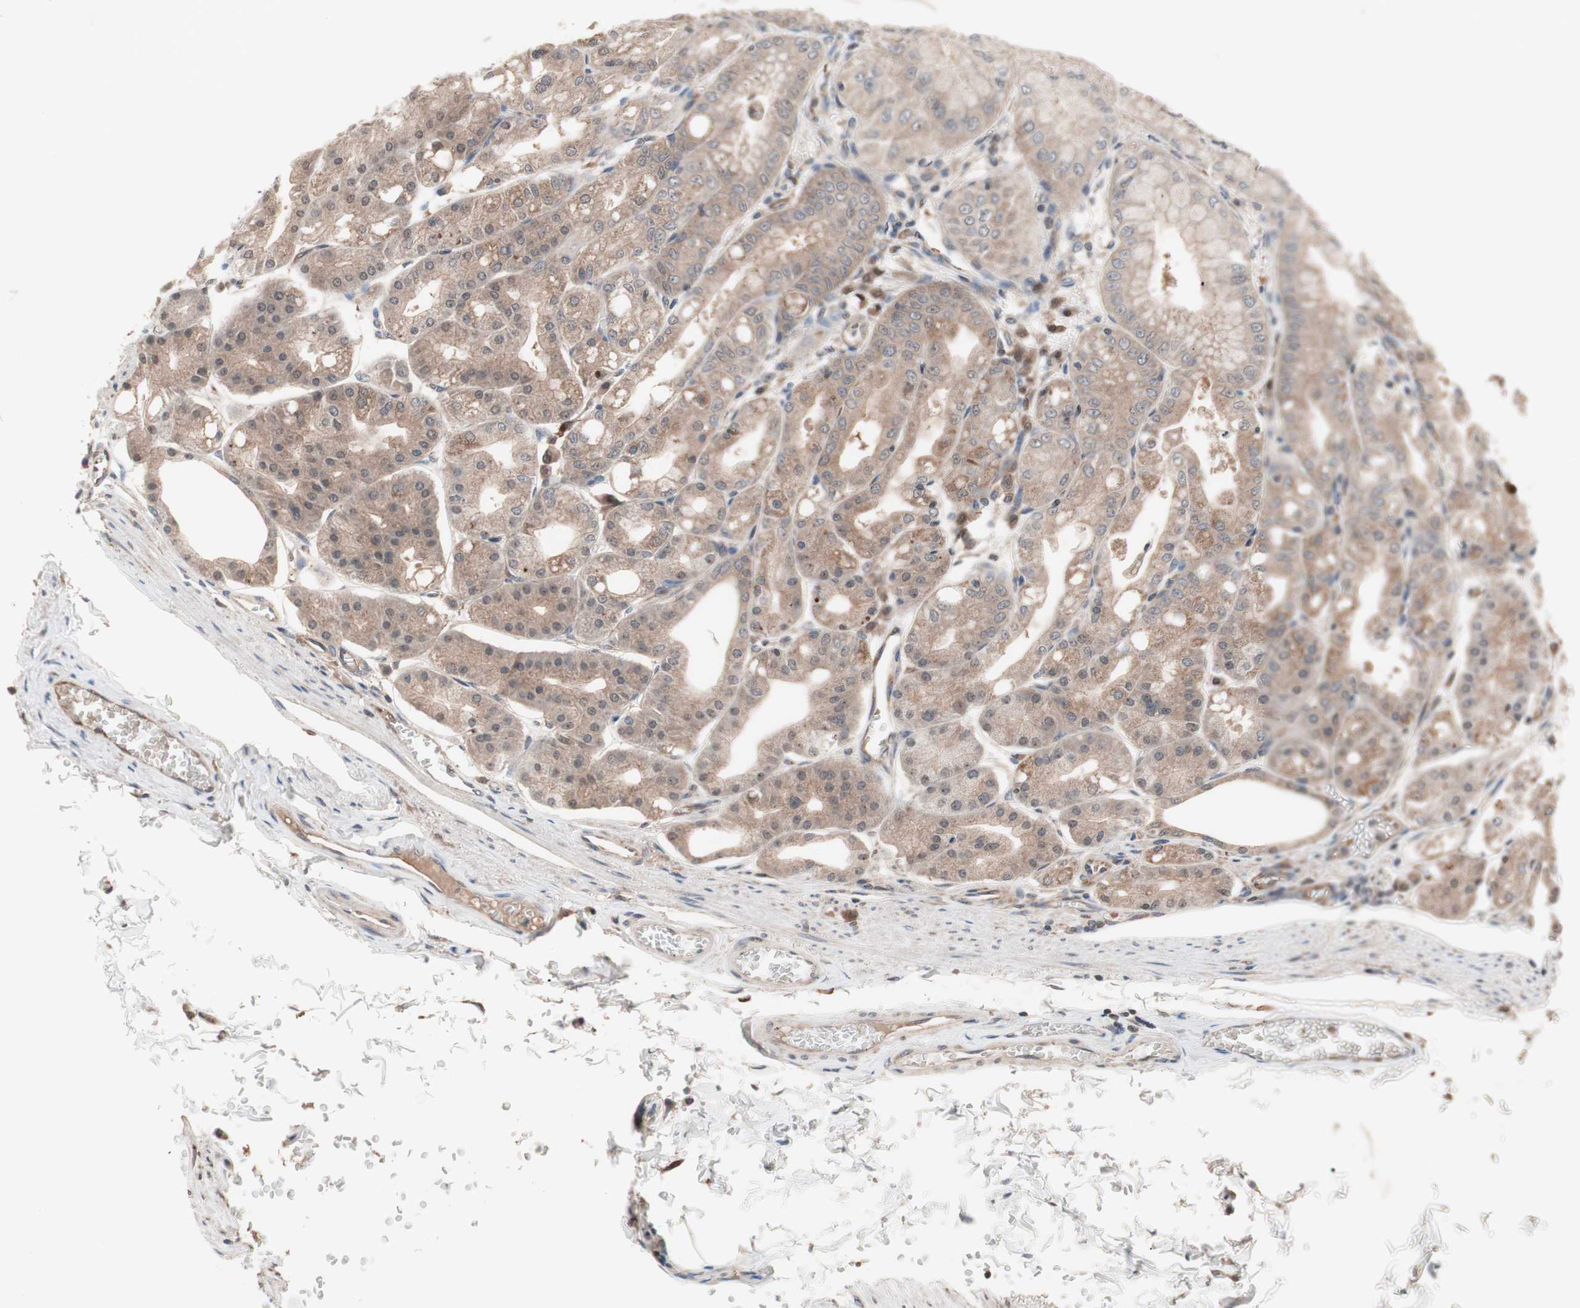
{"staining": {"intensity": "moderate", "quantity": ">75%", "location": "cytoplasmic/membranous,nuclear"}, "tissue": "stomach", "cell_type": "Glandular cells", "image_type": "normal", "snomed": [{"axis": "morphology", "description": "Normal tissue, NOS"}, {"axis": "topography", "description": "Stomach, lower"}], "caption": "Moderate cytoplasmic/membranous,nuclear positivity for a protein is identified in approximately >75% of glandular cells of unremarkable stomach using immunohistochemistry (IHC).", "gene": "IRS1", "patient": {"sex": "male", "age": 71}}